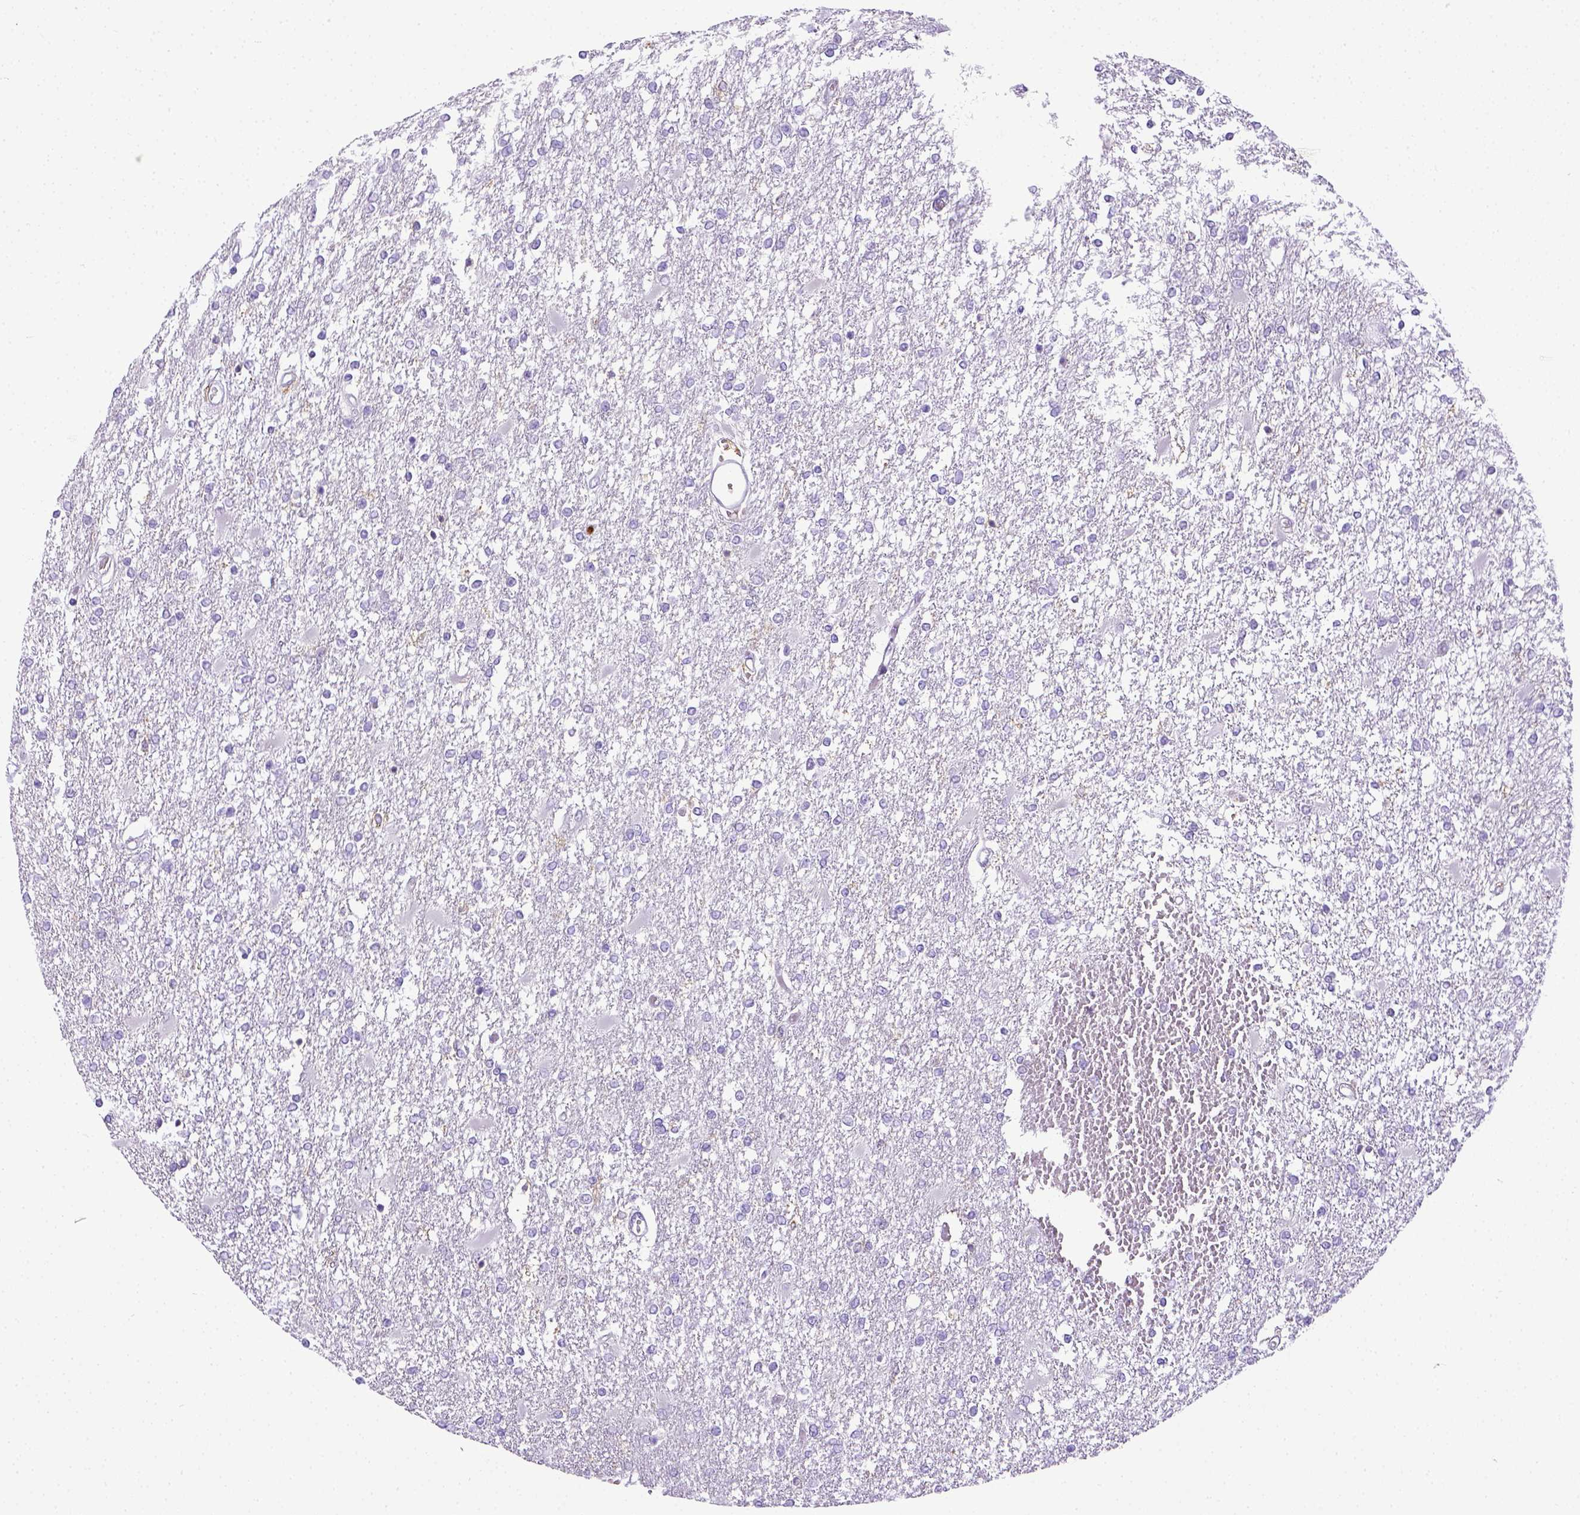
{"staining": {"intensity": "negative", "quantity": "none", "location": "none"}, "tissue": "glioma", "cell_type": "Tumor cells", "image_type": "cancer", "snomed": [{"axis": "morphology", "description": "Glioma, malignant, High grade"}, {"axis": "topography", "description": "Cerebral cortex"}], "caption": "Immunohistochemical staining of human glioma shows no significant staining in tumor cells. Brightfield microscopy of IHC stained with DAB (3,3'-diaminobenzidine) (brown) and hematoxylin (blue), captured at high magnification.", "gene": "ITGAM", "patient": {"sex": "male", "age": 79}}